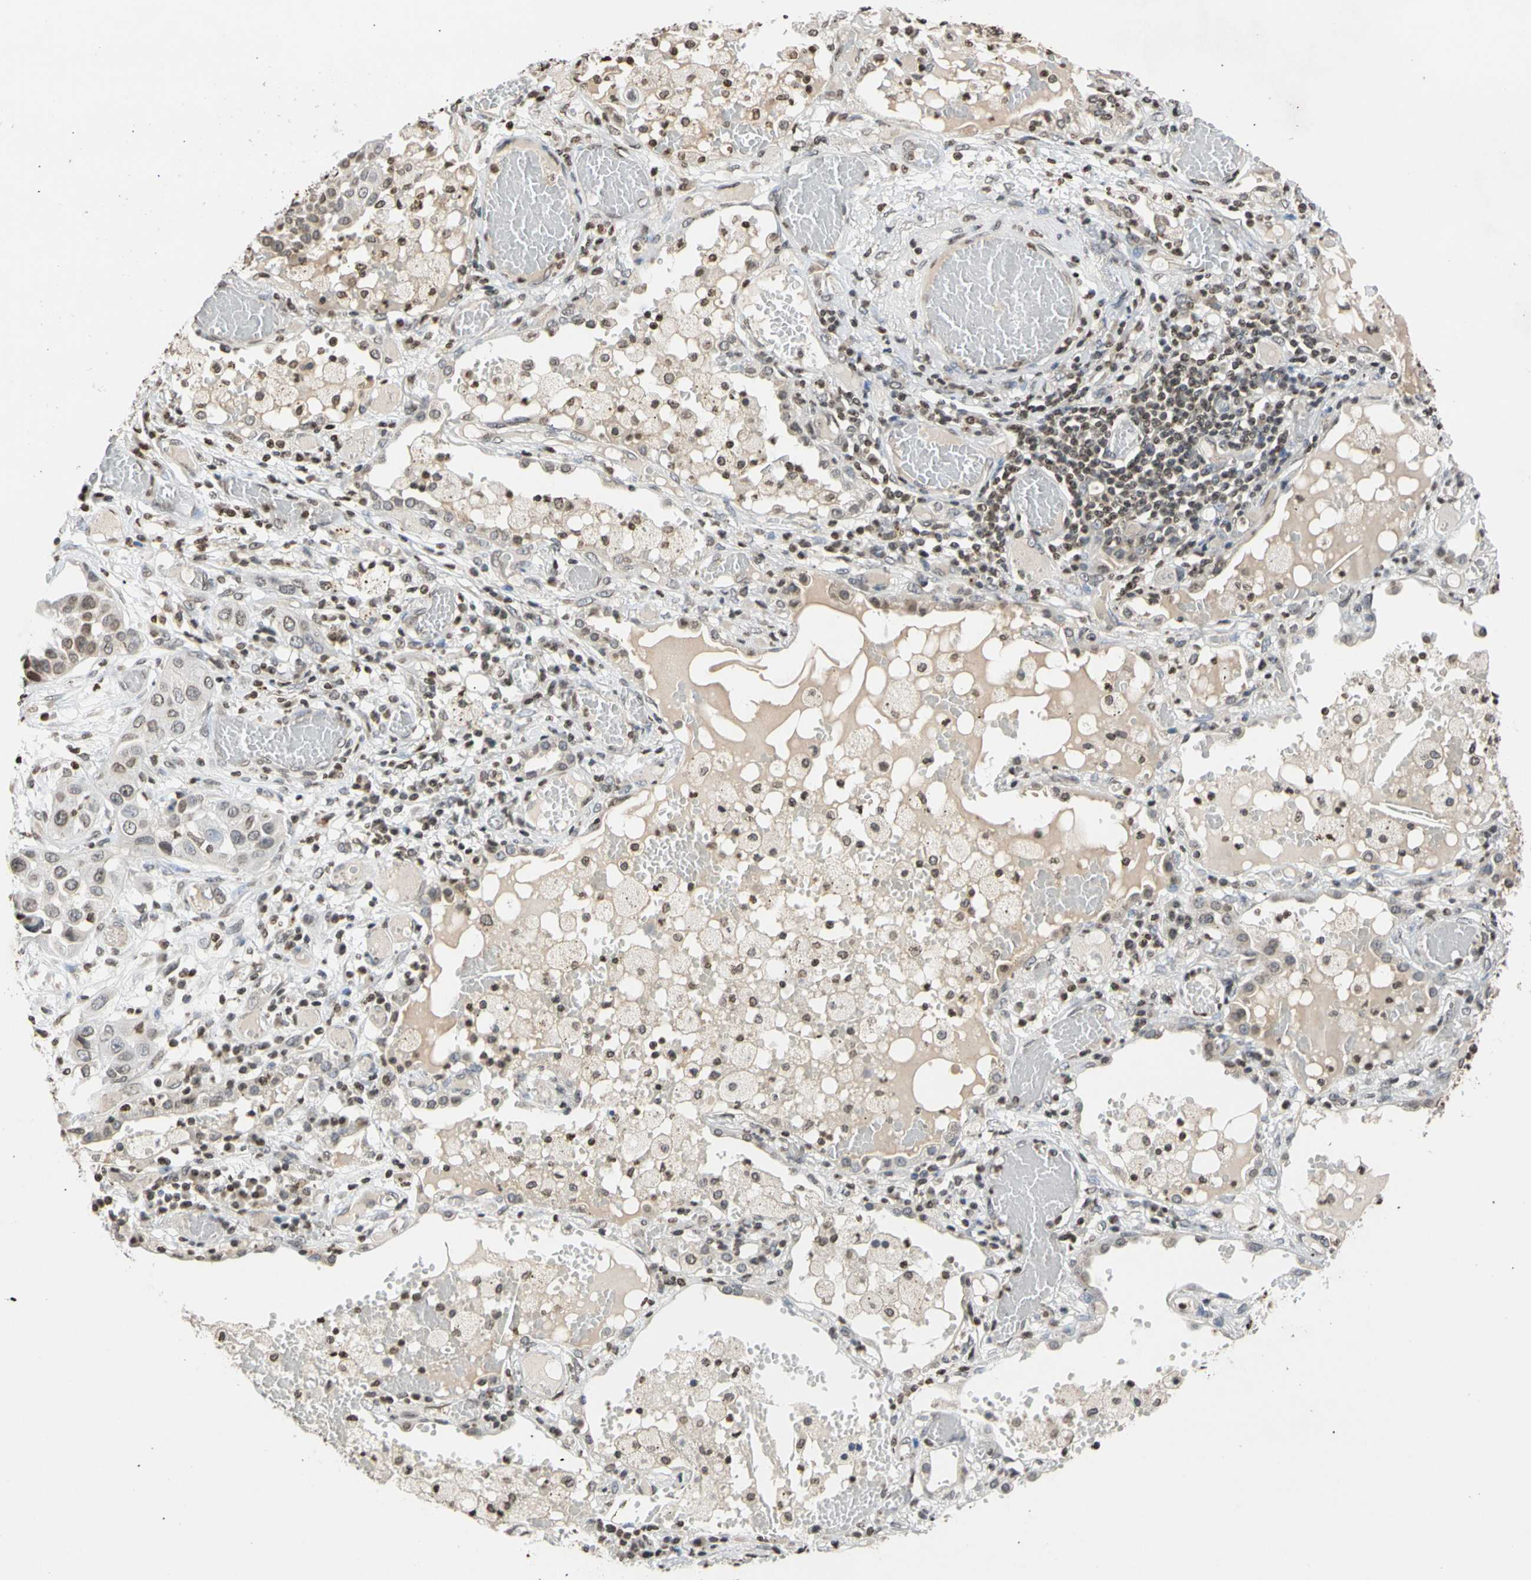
{"staining": {"intensity": "negative", "quantity": "none", "location": "none"}, "tissue": "lung cancer", "cell_type": "Tumor cells", "image_type": "cancer", "snomed": [{"axis": "morphology", "description": "Squamous cell carcinoma, NOS"}, {"axis": "topography", "description": "Lung"}], "caption": "A high-resolution histopathology image shows immunohistochemistry staining of lung cancer, which shows no significant positivity in tumor cells.", "gene": "GPX4", "patient": {"sex": "male", "age": 71}}